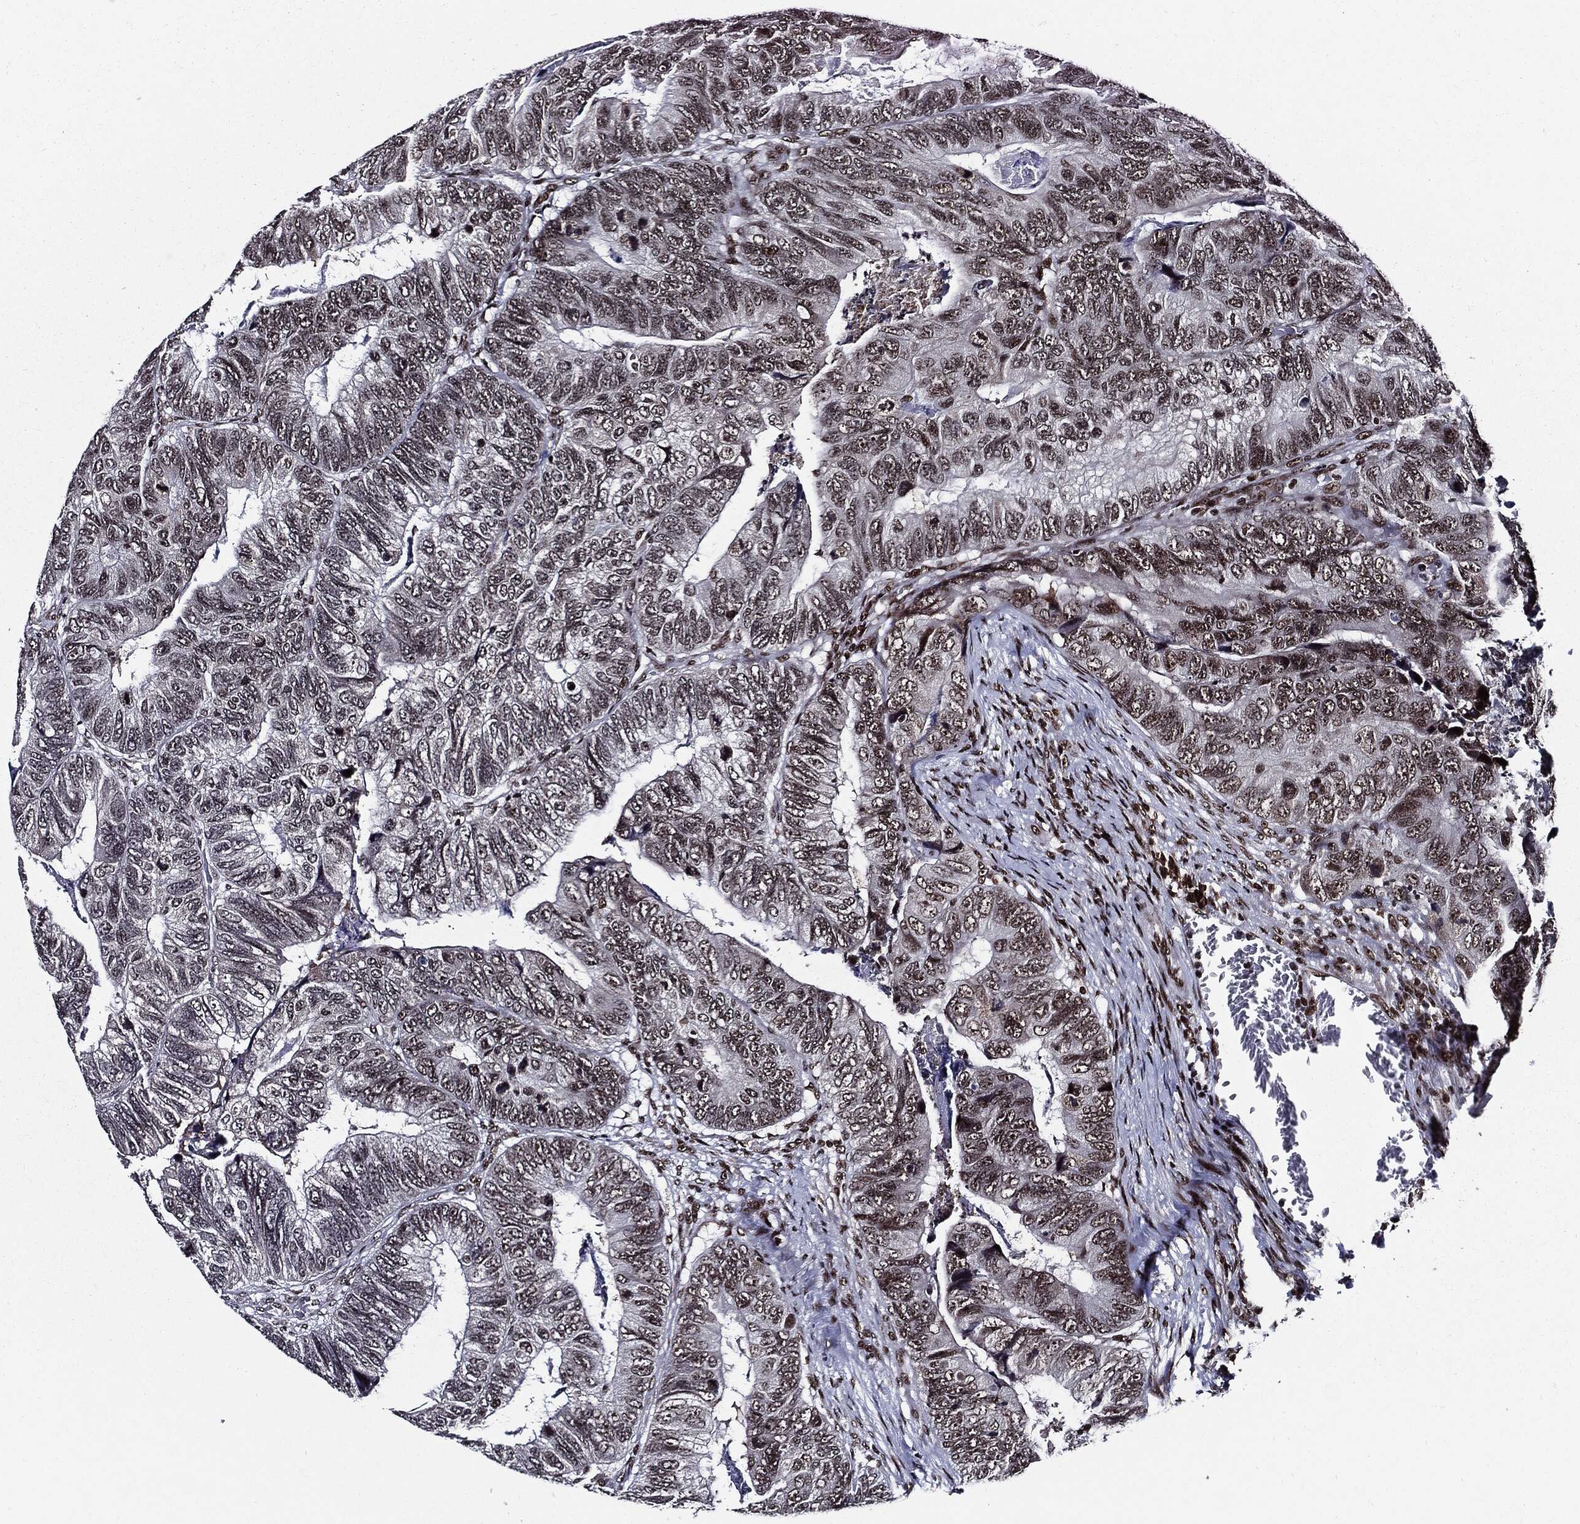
{"staining": {"intensity": "negative", "quantity": "none", "location": "none"}, "tissue": "colorectal cancer", "cell_type": "Tumor cells", "image_type": "cancer", "snomed": [{"axis": "morphology", "description": "Adenocarcinoma, NOS"}, {"axis": "topography", "description": "Colon"}], "caption": "Immunohistochemistry (IHC) histopathology image of human adenocarcinoma (colorectal) stained for a protein (brown), which shows no positivity in tumor cells.", "gene": "ZFP91", "patient": {"sex": "female", "age": 67}}